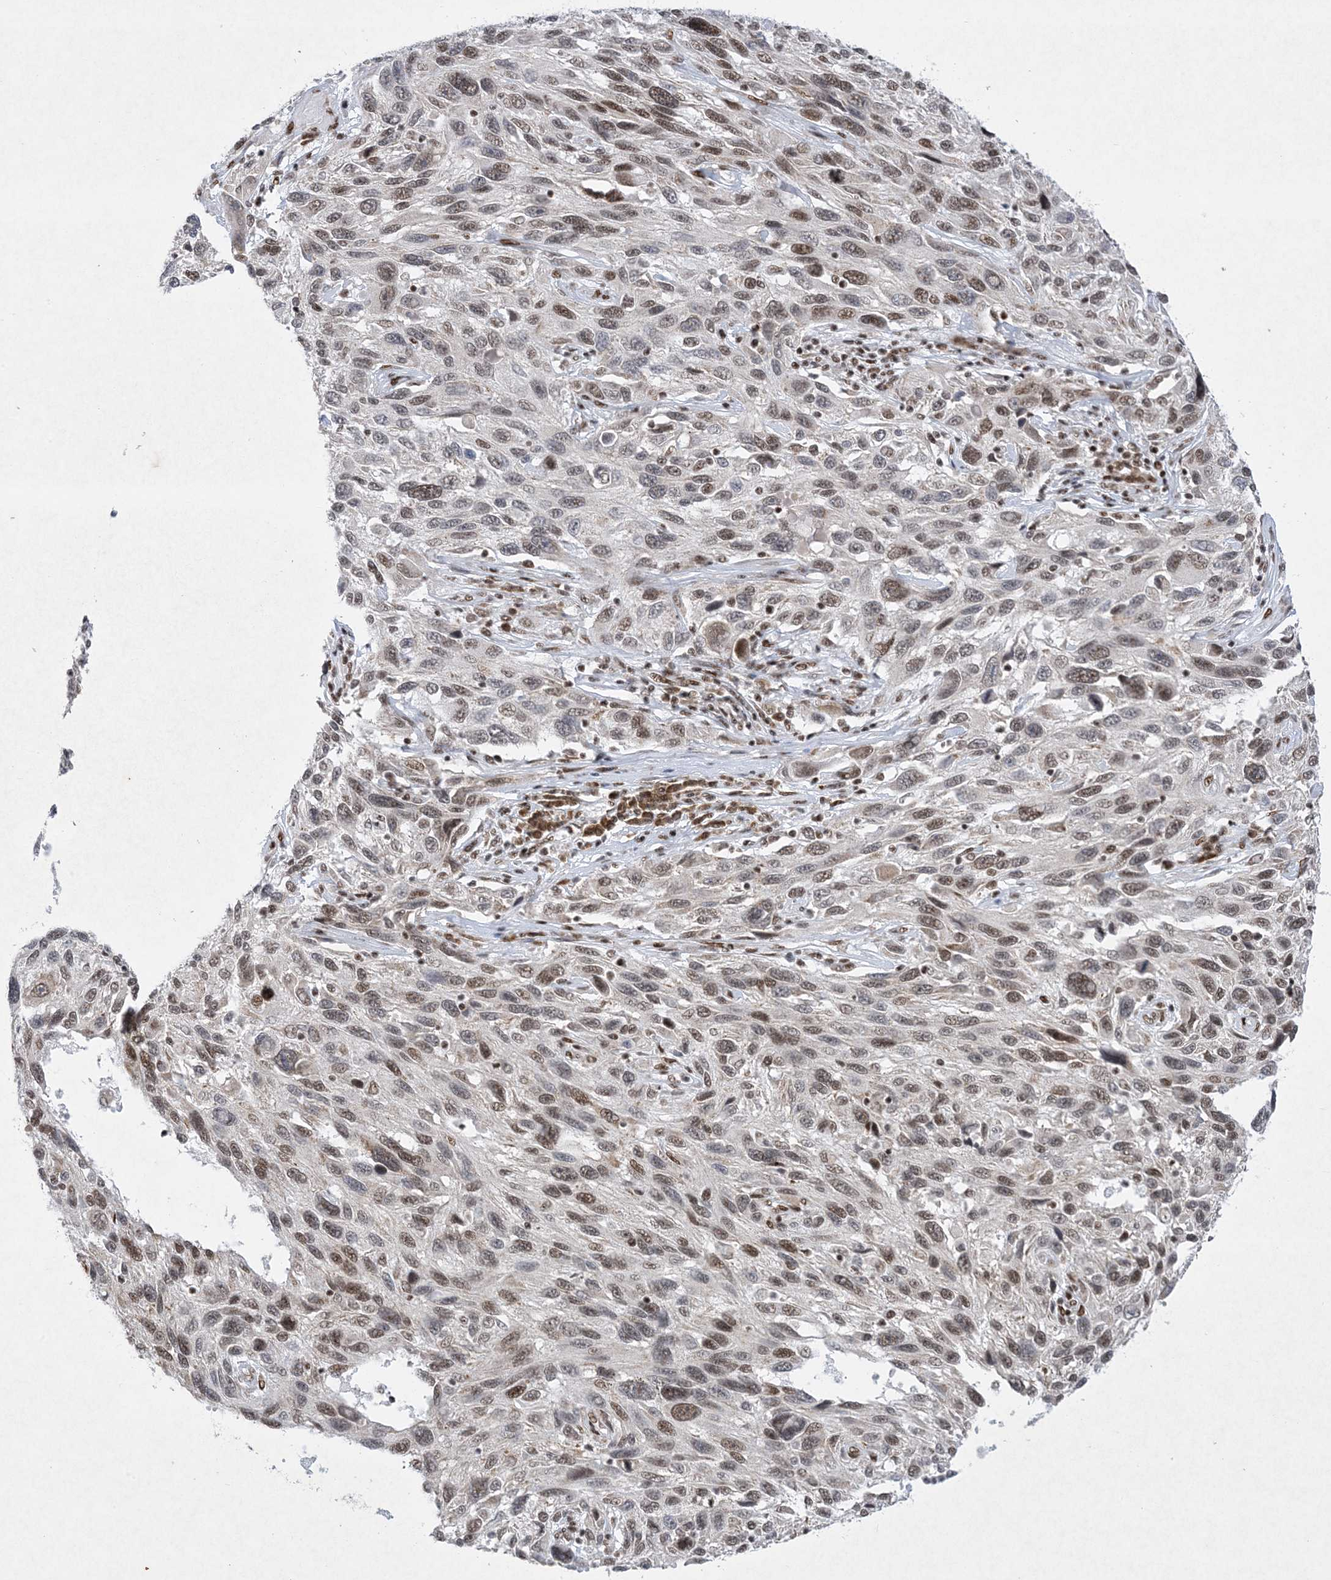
{"staining": {"intensity": "moderate", "quantity": ">75%", "location": "nuclear"}, "tissue": "melanoma", "cell_type": "Tumor cells", "image_type": "cancer", "snomed": [{"axis": "morphology", "description": "Malignant melanoma, NOS"}, {"axis": "topography", "description": "Skin"}], "caption": "Human melanoma stained for a protein (brown) reveals moderate nuclear positive expression in approximately >75% of tumor cells.", "gene": "PKNOX2", "patient": {"sex": "male", "age": 53}}